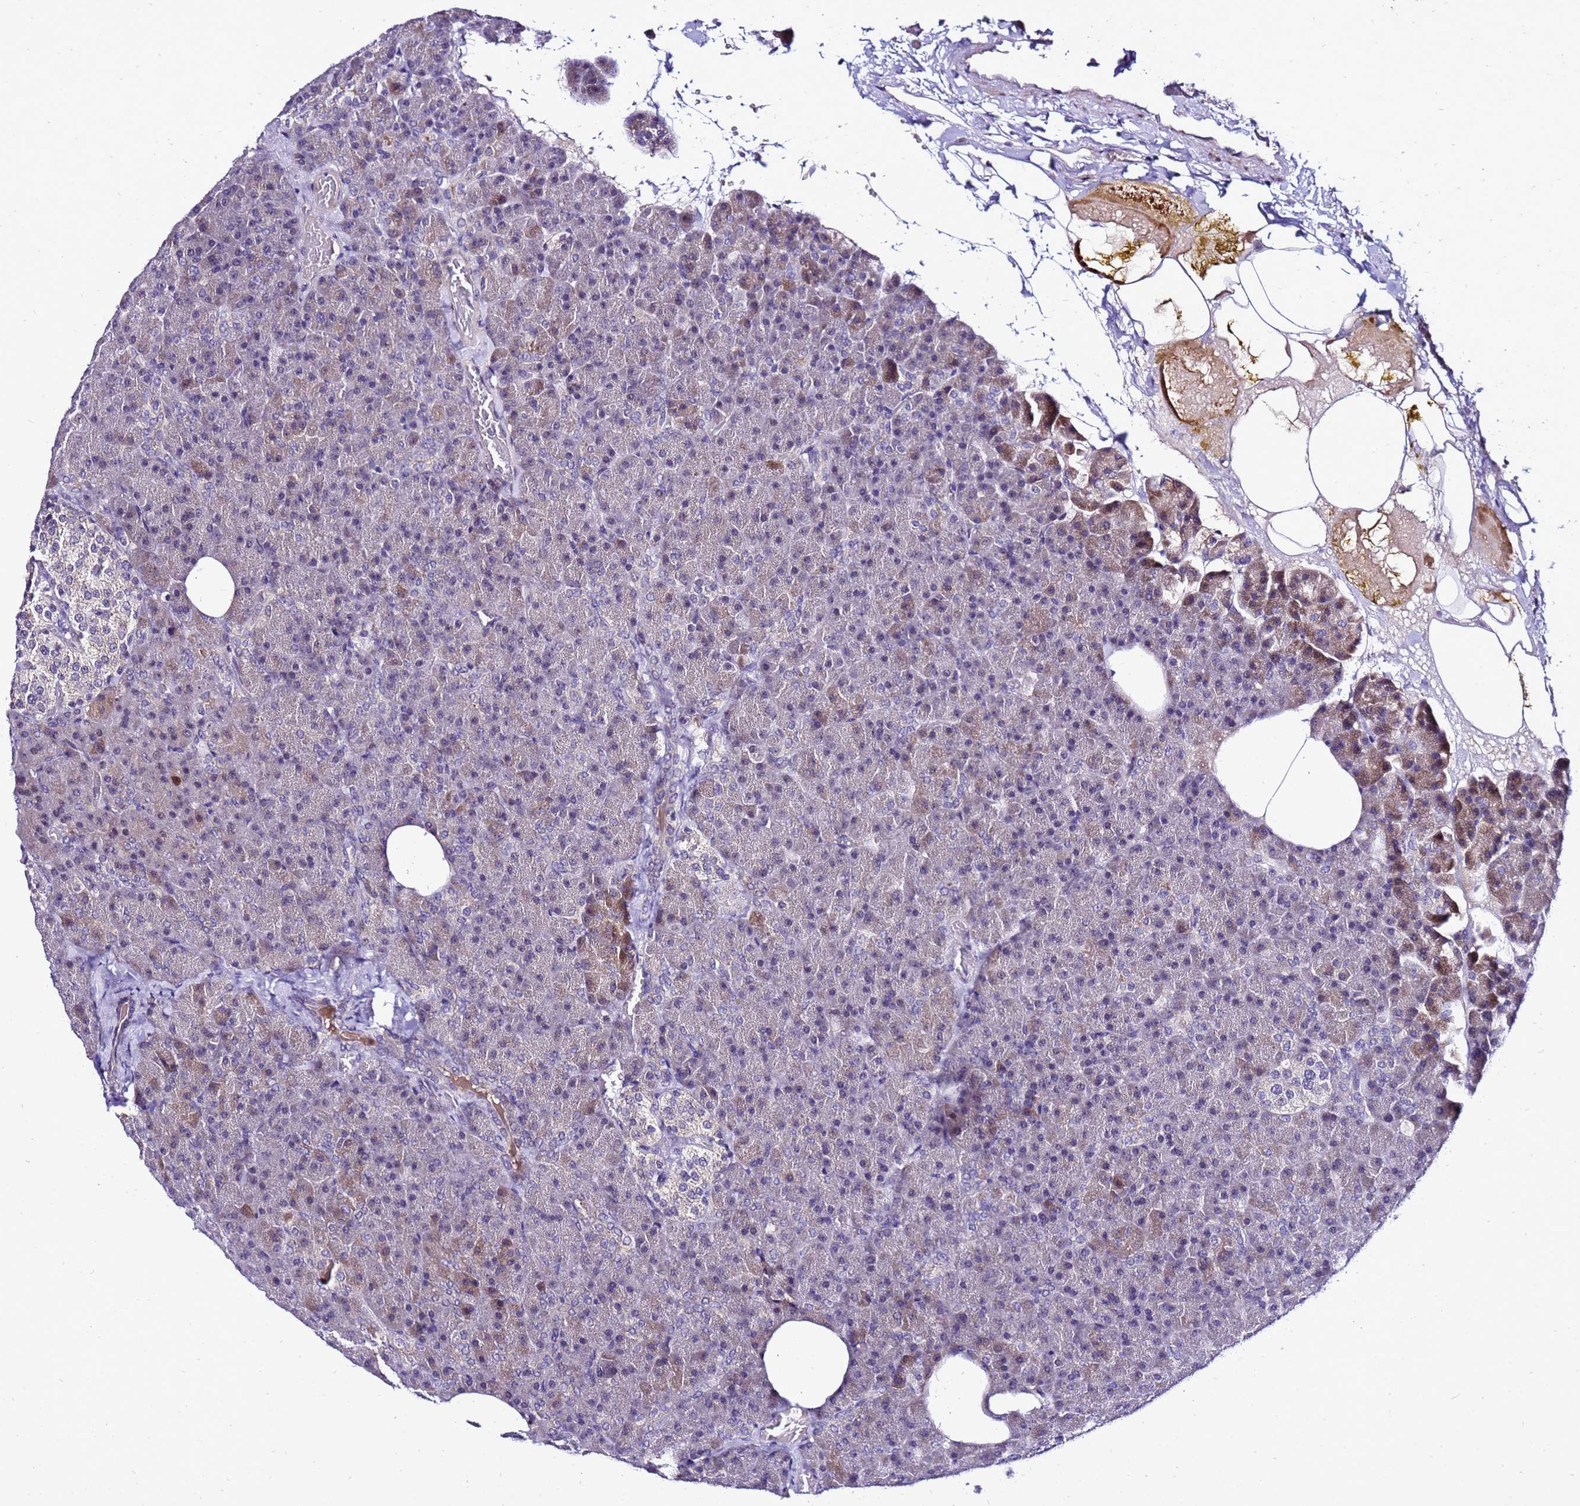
{"staining": {"intensity": "moderate", "quantity": "<25%", "location": "cytoplasmic/membranous"}, "tissue": "pancreas", "cell_type": "Exocrine glandular cells", "image_type": "normal", "snomed": [{"axis": "morphology", "description": "Normal tissue, NOS"}, {"axis": "morphology", "description": "Carcinoid, malignant, NOS"}, {"axis": "topography", "description": "Pancreas"}], "caption": "DAB immunohistochemical staining of benign human pancreas shows moderate cytoplasmic/membranous protein expression in about <25% of exocrine glandular cells. Using DAB (brown) and hematoxylin (blue) stains, captured at high magnification using brightfield microscopy.", "gene": "C19orf47", "patient": {"sex": "female", "age": 35}}